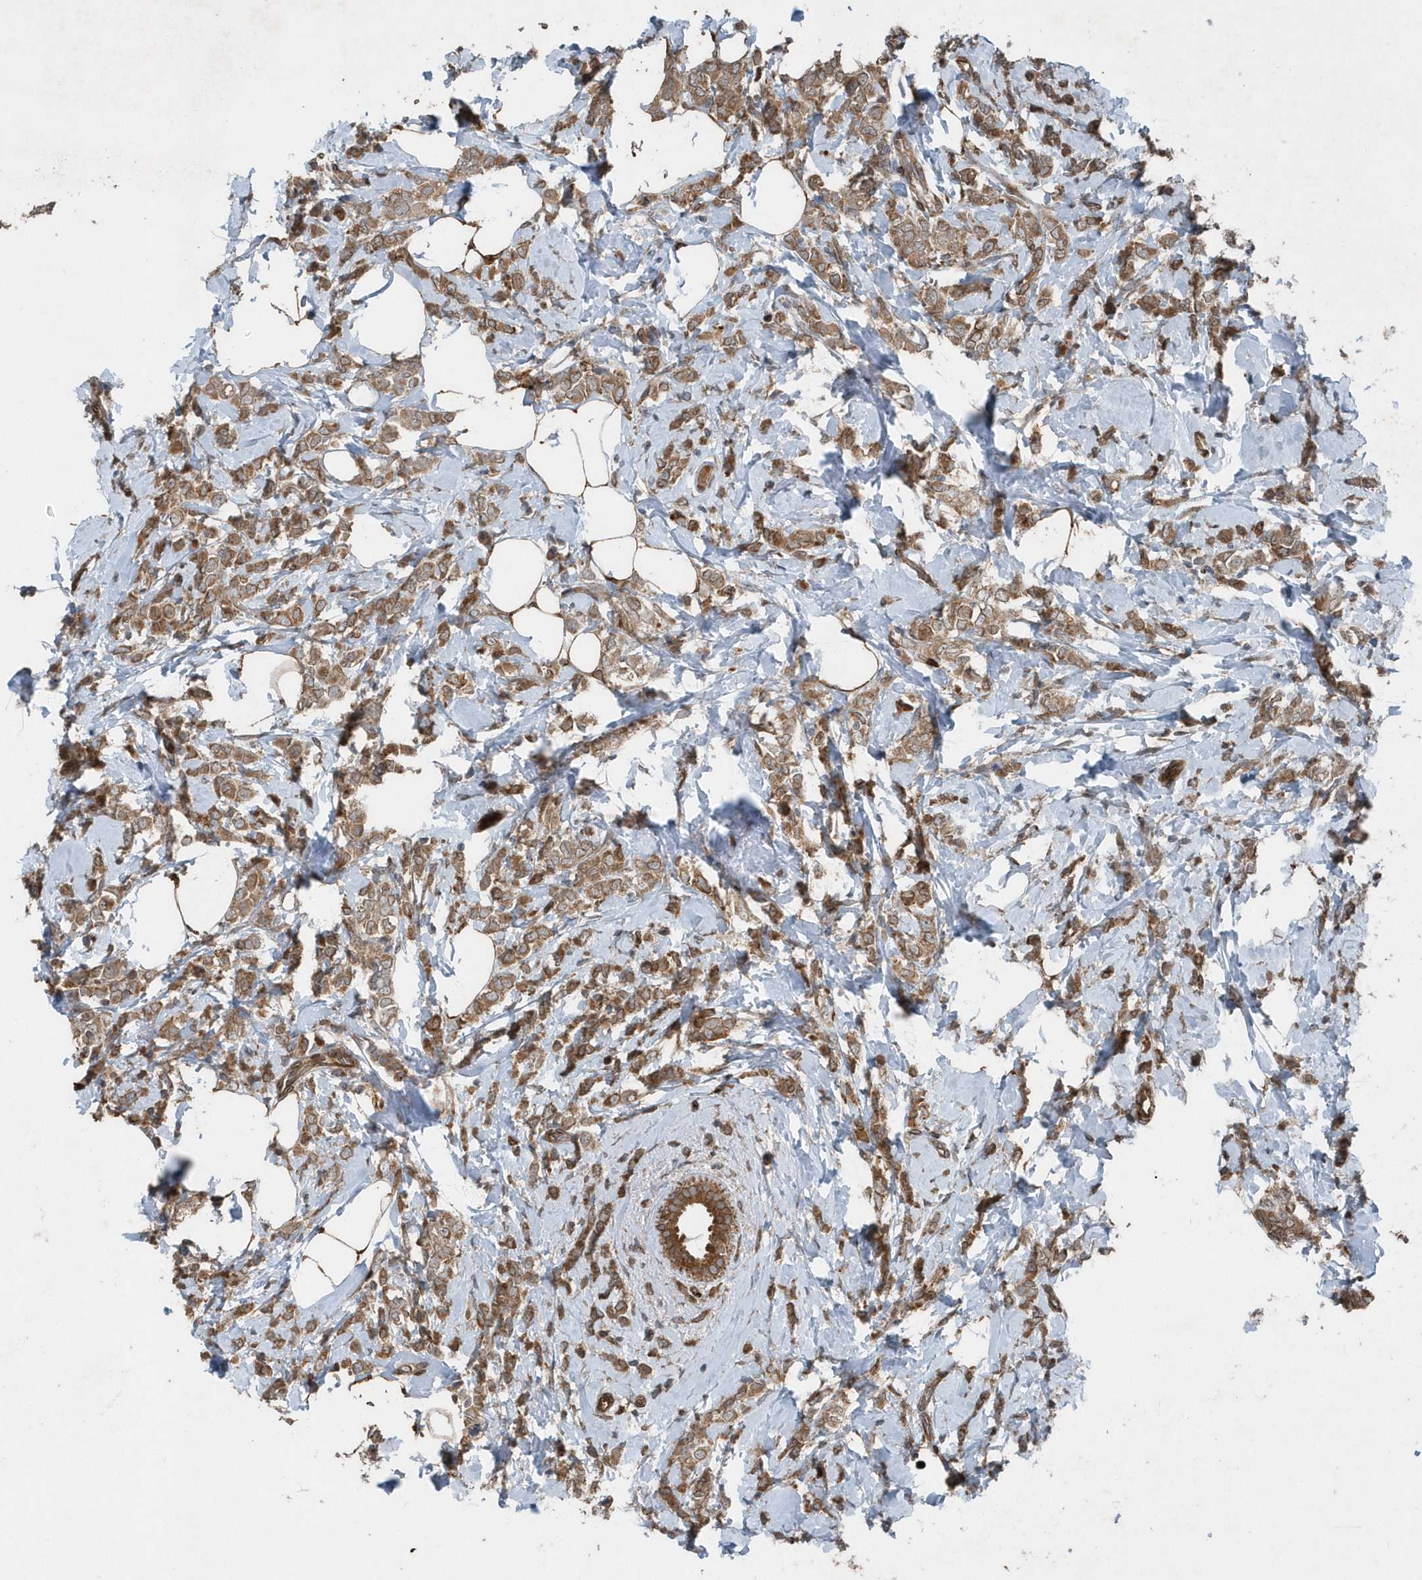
{"staining": {"intensity": "moderate", "quantity": ">75%", "location": "cytoplasmic/membranous"}, "tissue": "breast cancer", "cell_type": "Tumor cells", "image_type": "cancer", "snomed": [{"axis": "morphology", "description": "Lobular carcinoma"}, {"axis": "topography", "description": "Breast"}], "caption": "DAB (3,3'-diaminobenzidine) immunohistochemical staining of human lobular carcinoma (breast) exhibits moderate cytoplasmic/membranous protein expression in approximately >75% of tumor cells.", "gene": "MCC", "patient": {"sex": "female", "age": 47}}